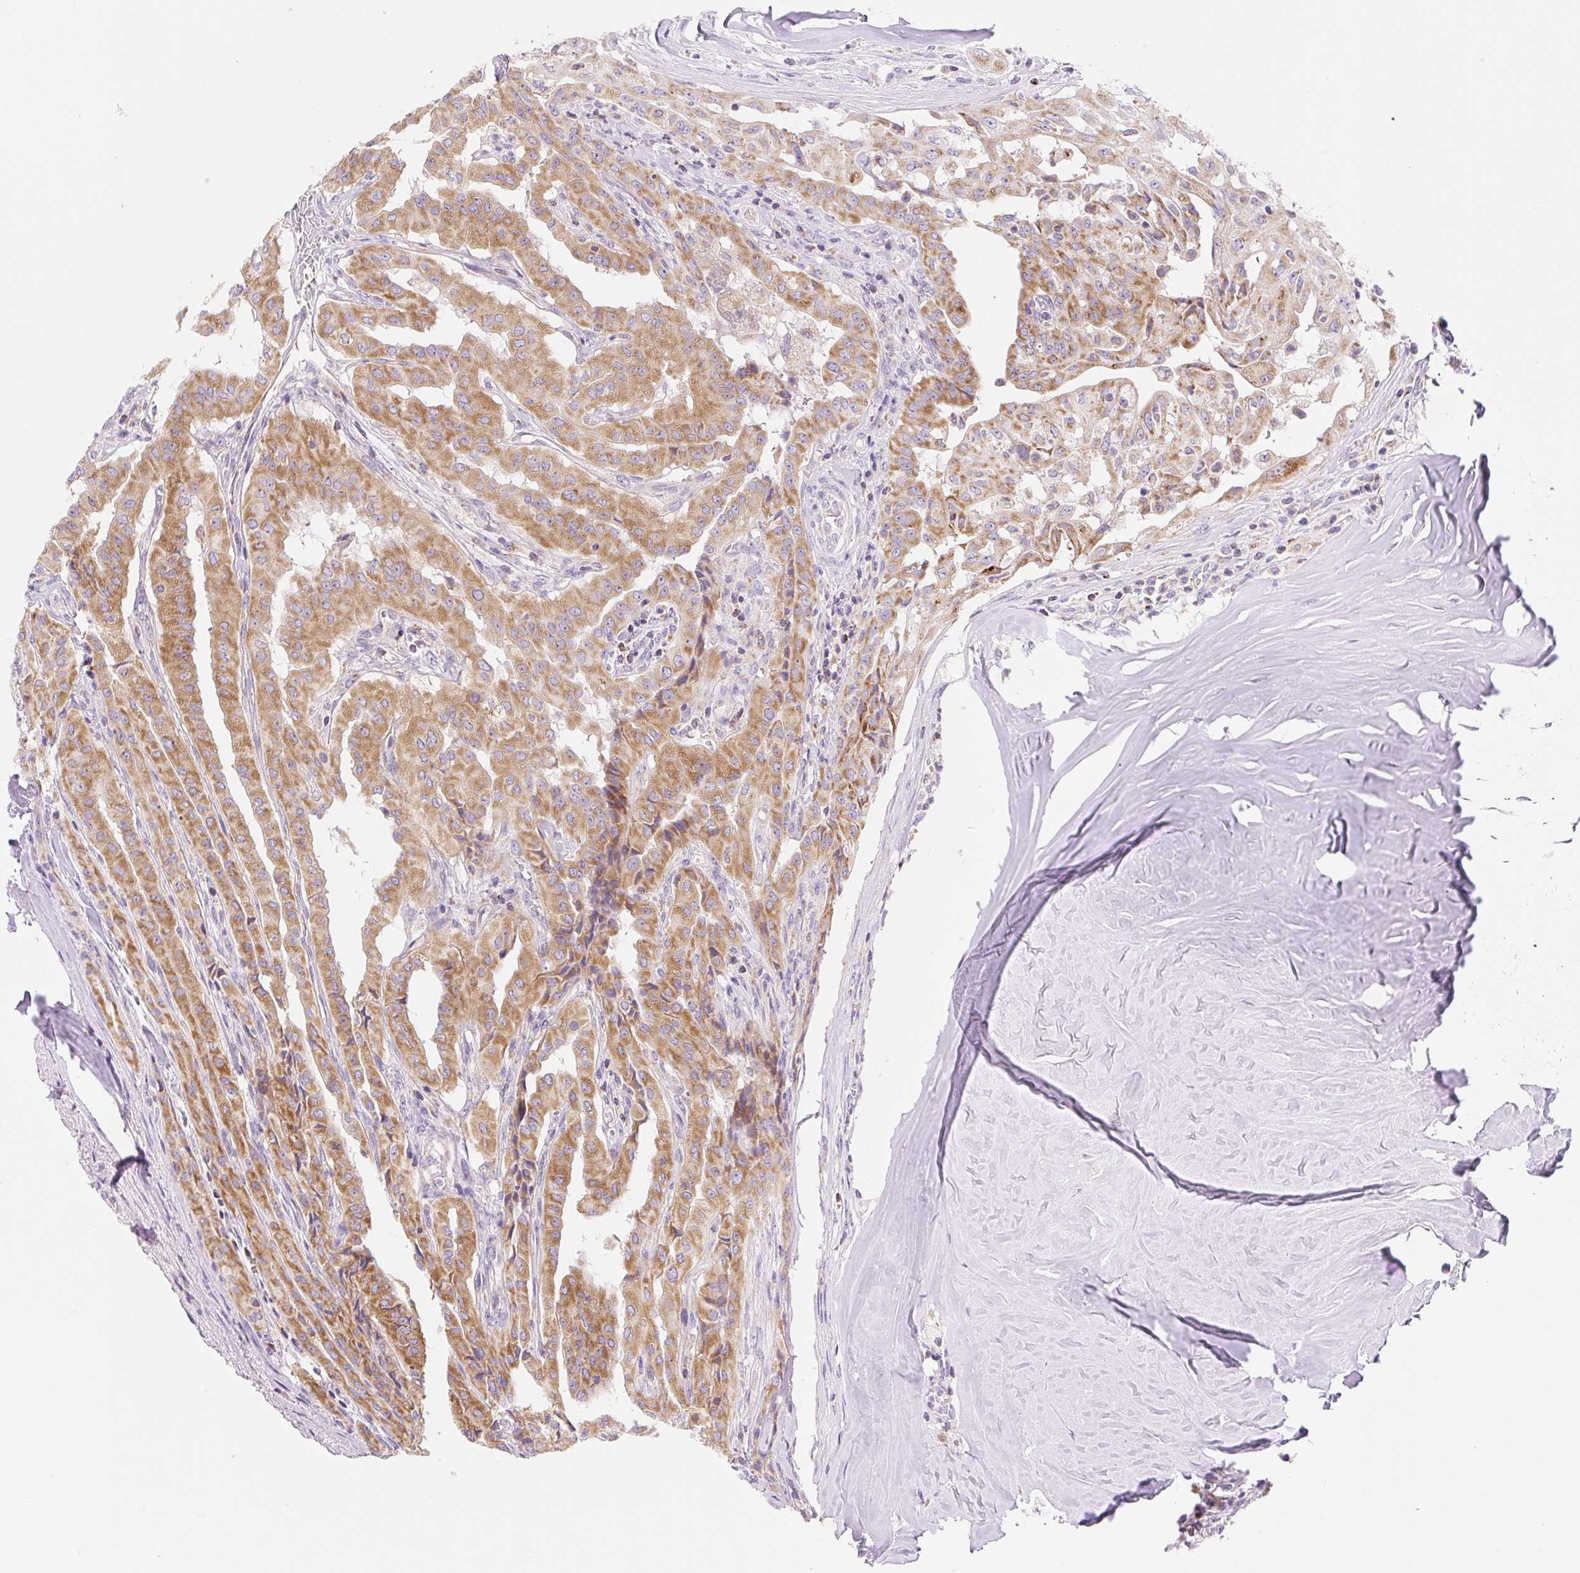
{"staining": {"intensity": "moderate", "quantity": ">75%", "location": "cytoplasmic/membranous"}, "tissue": "thyroid cancer", "cell_type": "Tumor cells", "image_type": "cancer", "snomed": [{"axis": "morphology", "description": "Papillary adenocarcinoma, NOS"}, {"axis": "topography", "description": "Thyroid gland"}], "caption": "Brown immunohistochemical staining in thyroid cancer (papillary adenocarcinoma) exhibits moderate cytoplasmic/membranous expression in approximately >75% of tumor cells. (brown staining indicates protein expression, while blue staining denotes nuclei).", "gene": "FOCAD", "patient": {"sex": "female", "age": 59}}